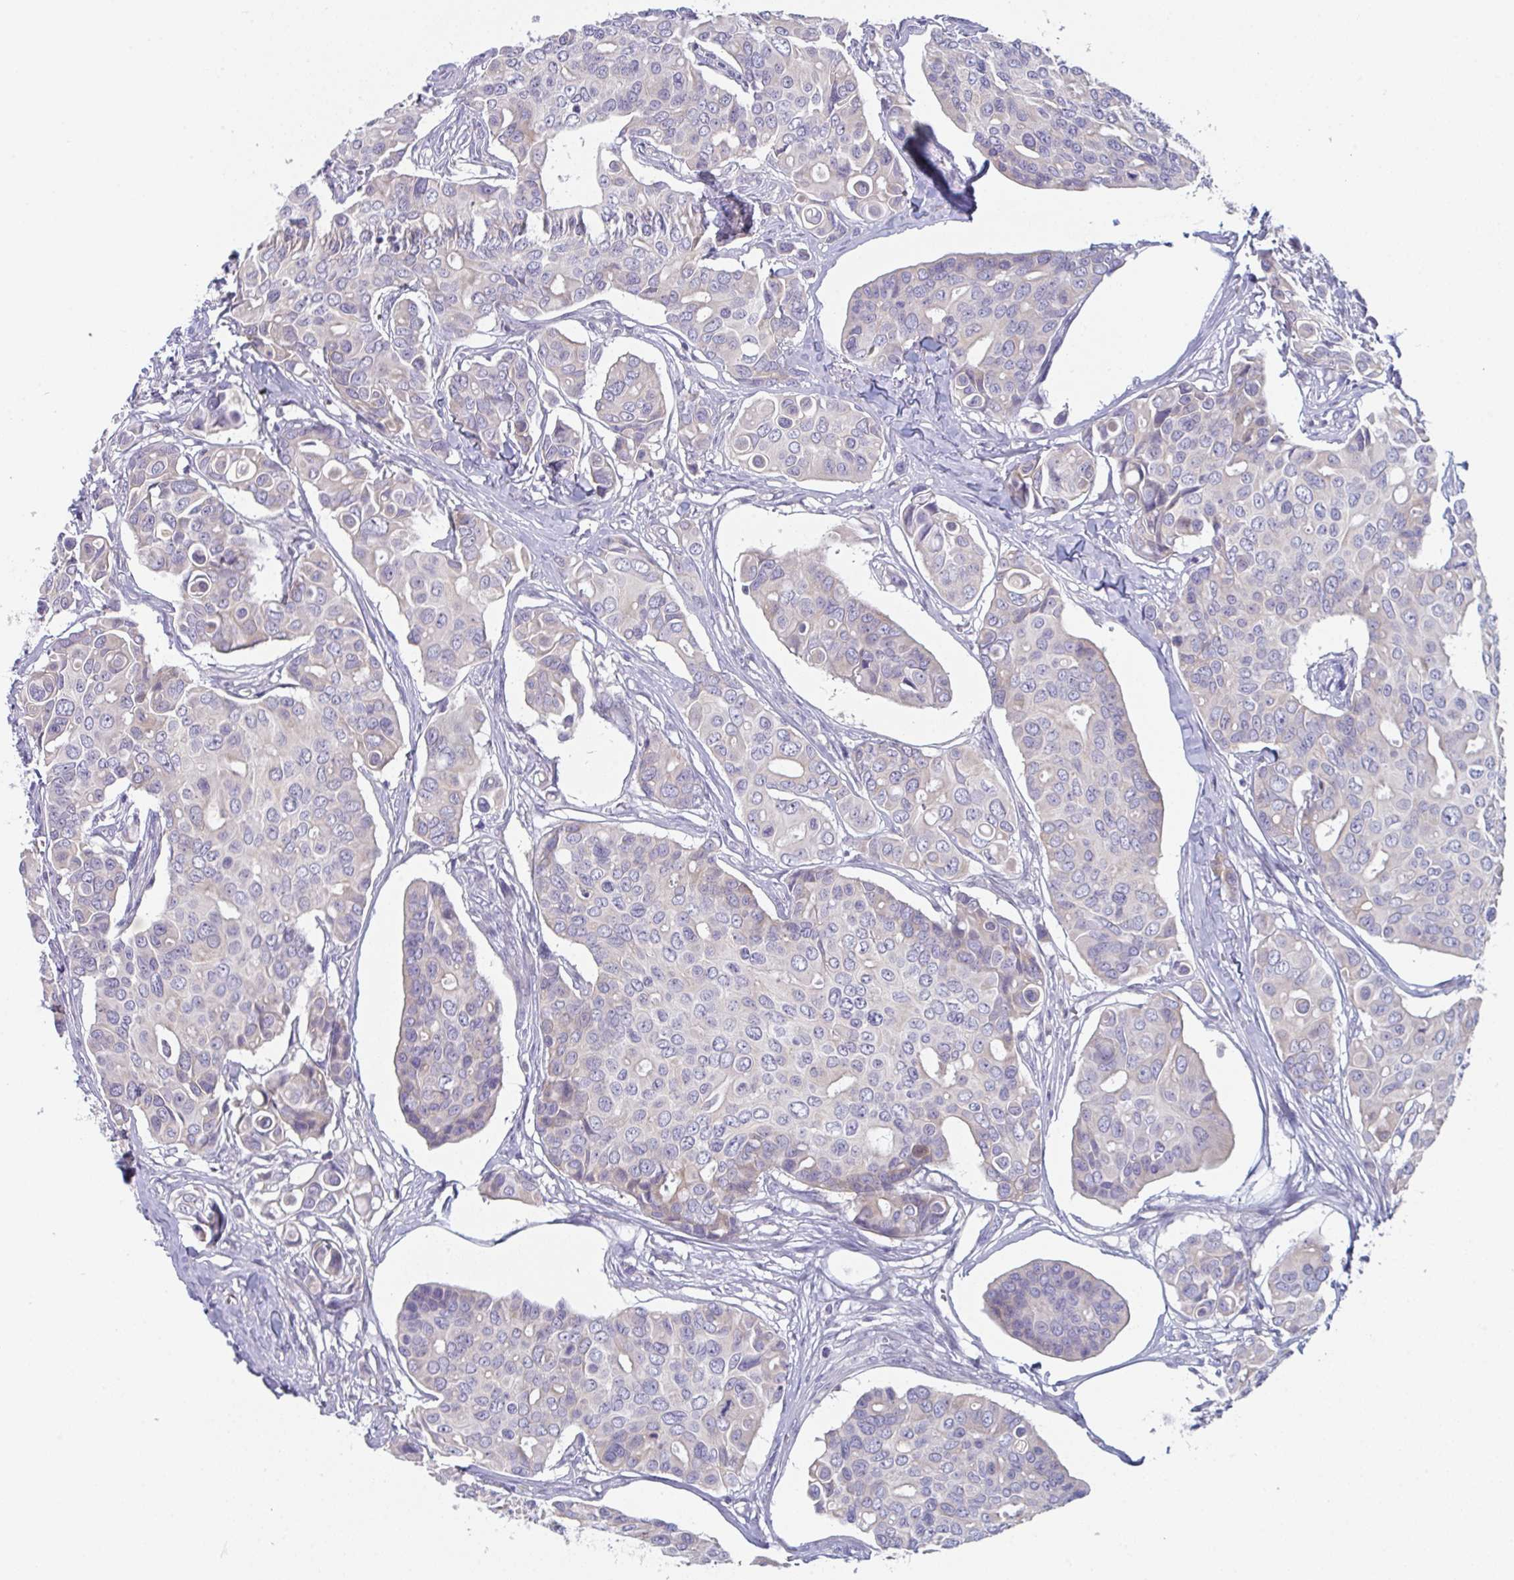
{"staining": {"intensity": "negative", "quantity": "none", "location": "none"}, "tissue": "breast cancer", "cell_type": "Tumor cells", "image_type": "cancer", "snomed": [{"axis": "morphology", "description": "Normal tissue, NOS"}, {"axis": "morphology", "description": "Duct carcinoma"}, {"axis": "topography", "description": "Skin"}, {"axis": "topography", "description": "Breast"}], "caption": "The micrograph shows no staining of tumor cells in breast cancer.", "gene": "PTPRD", "patient": {"sex": "female", "age": 54}}